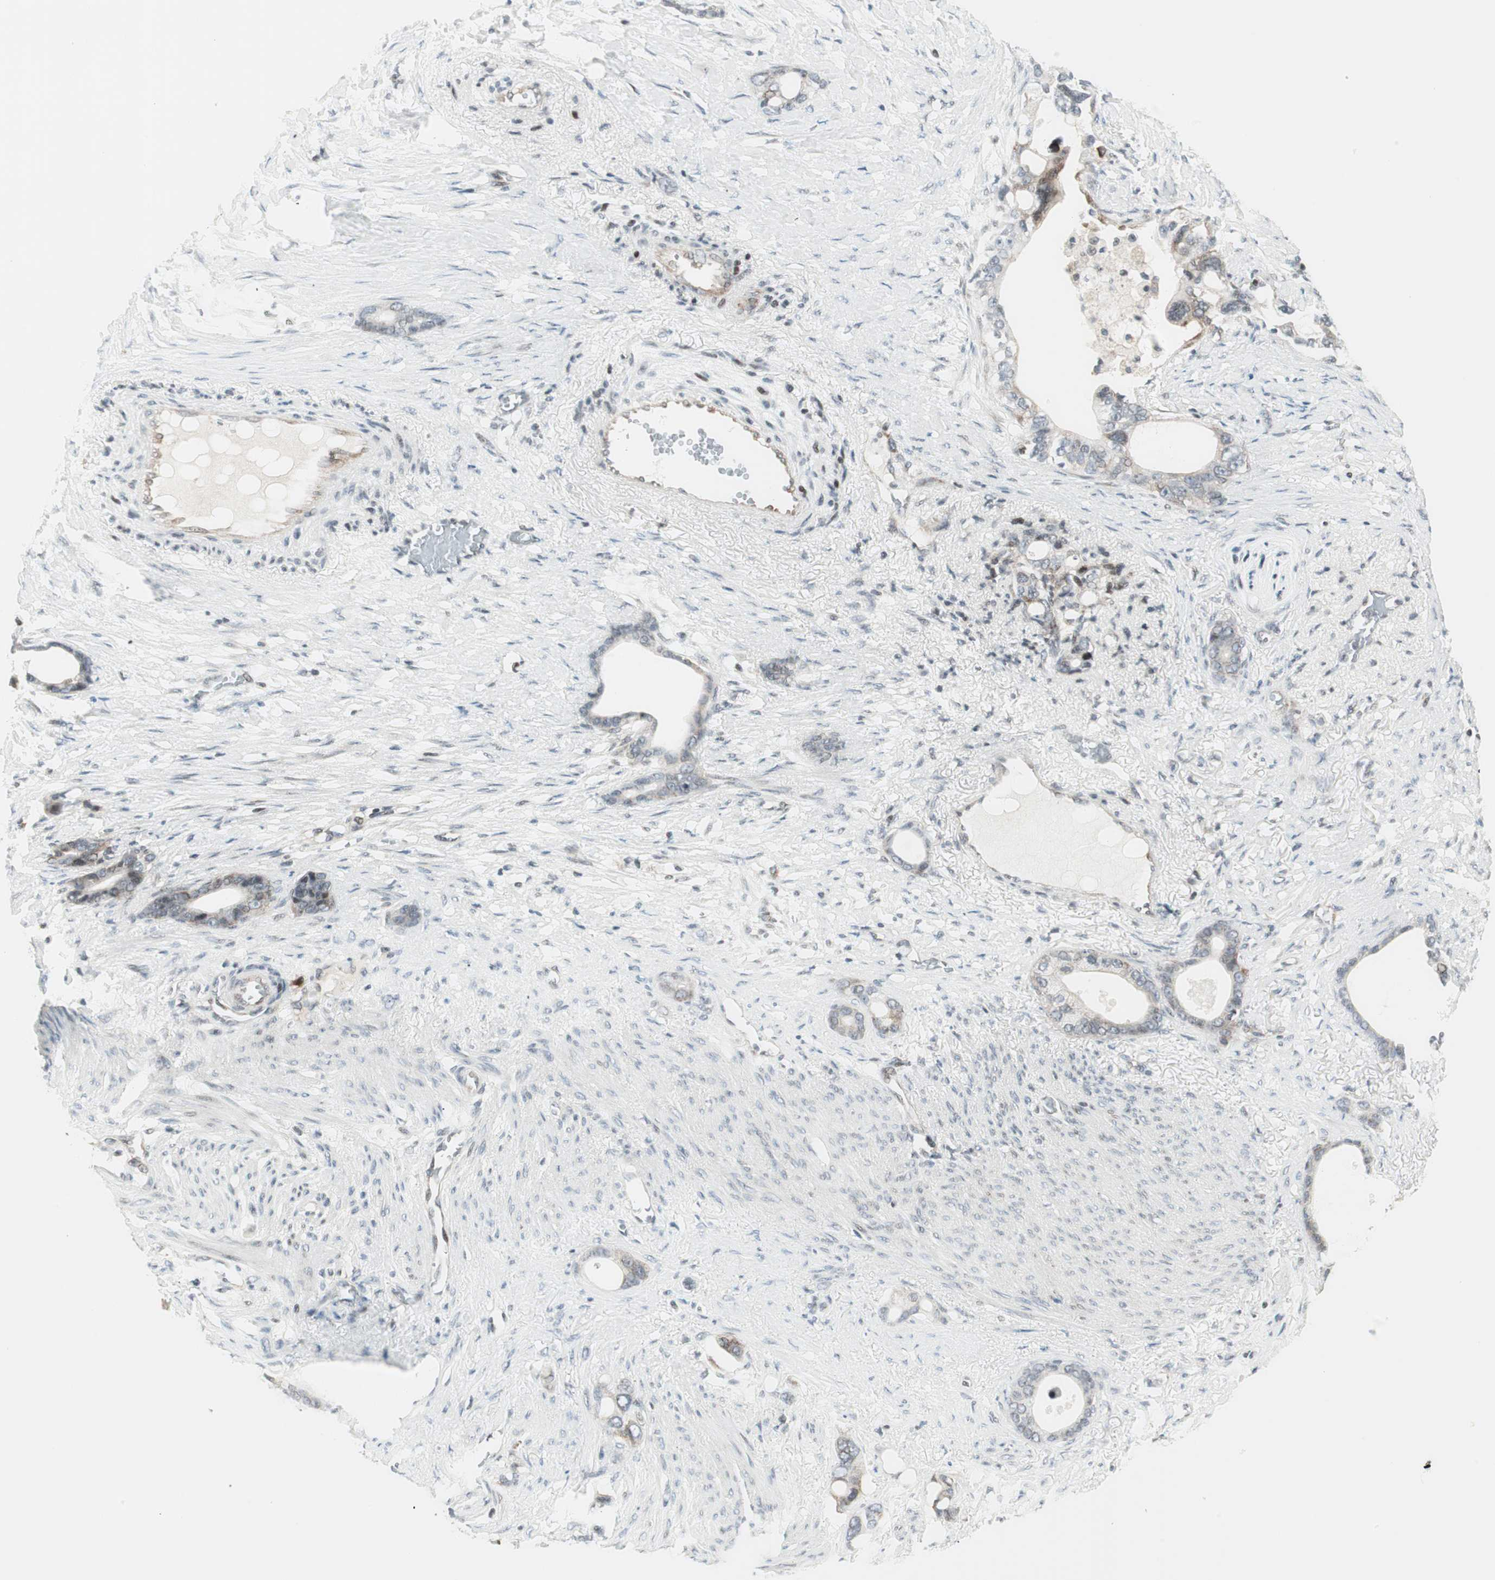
{"staining": {"intensity": "negative", "quantity": "none", "location": "none"}, "tissue": "stomach cancer", "cell_type": "Tumor cells", "image_type": "cancer", "snomed": [{"axis": "morphology", "description": "Adenocarcinoma, NOS"}, {"axis": "topography", "description": "Stomach"}], "caption": "Immunohistochemistry (IHC) image of stomach cancer (adenocarcinoma) stained for a protein (brown), which shows no expression in tumor cells.", "gene": "TPT1", "patient": {"sex": "female", "age": 75}}